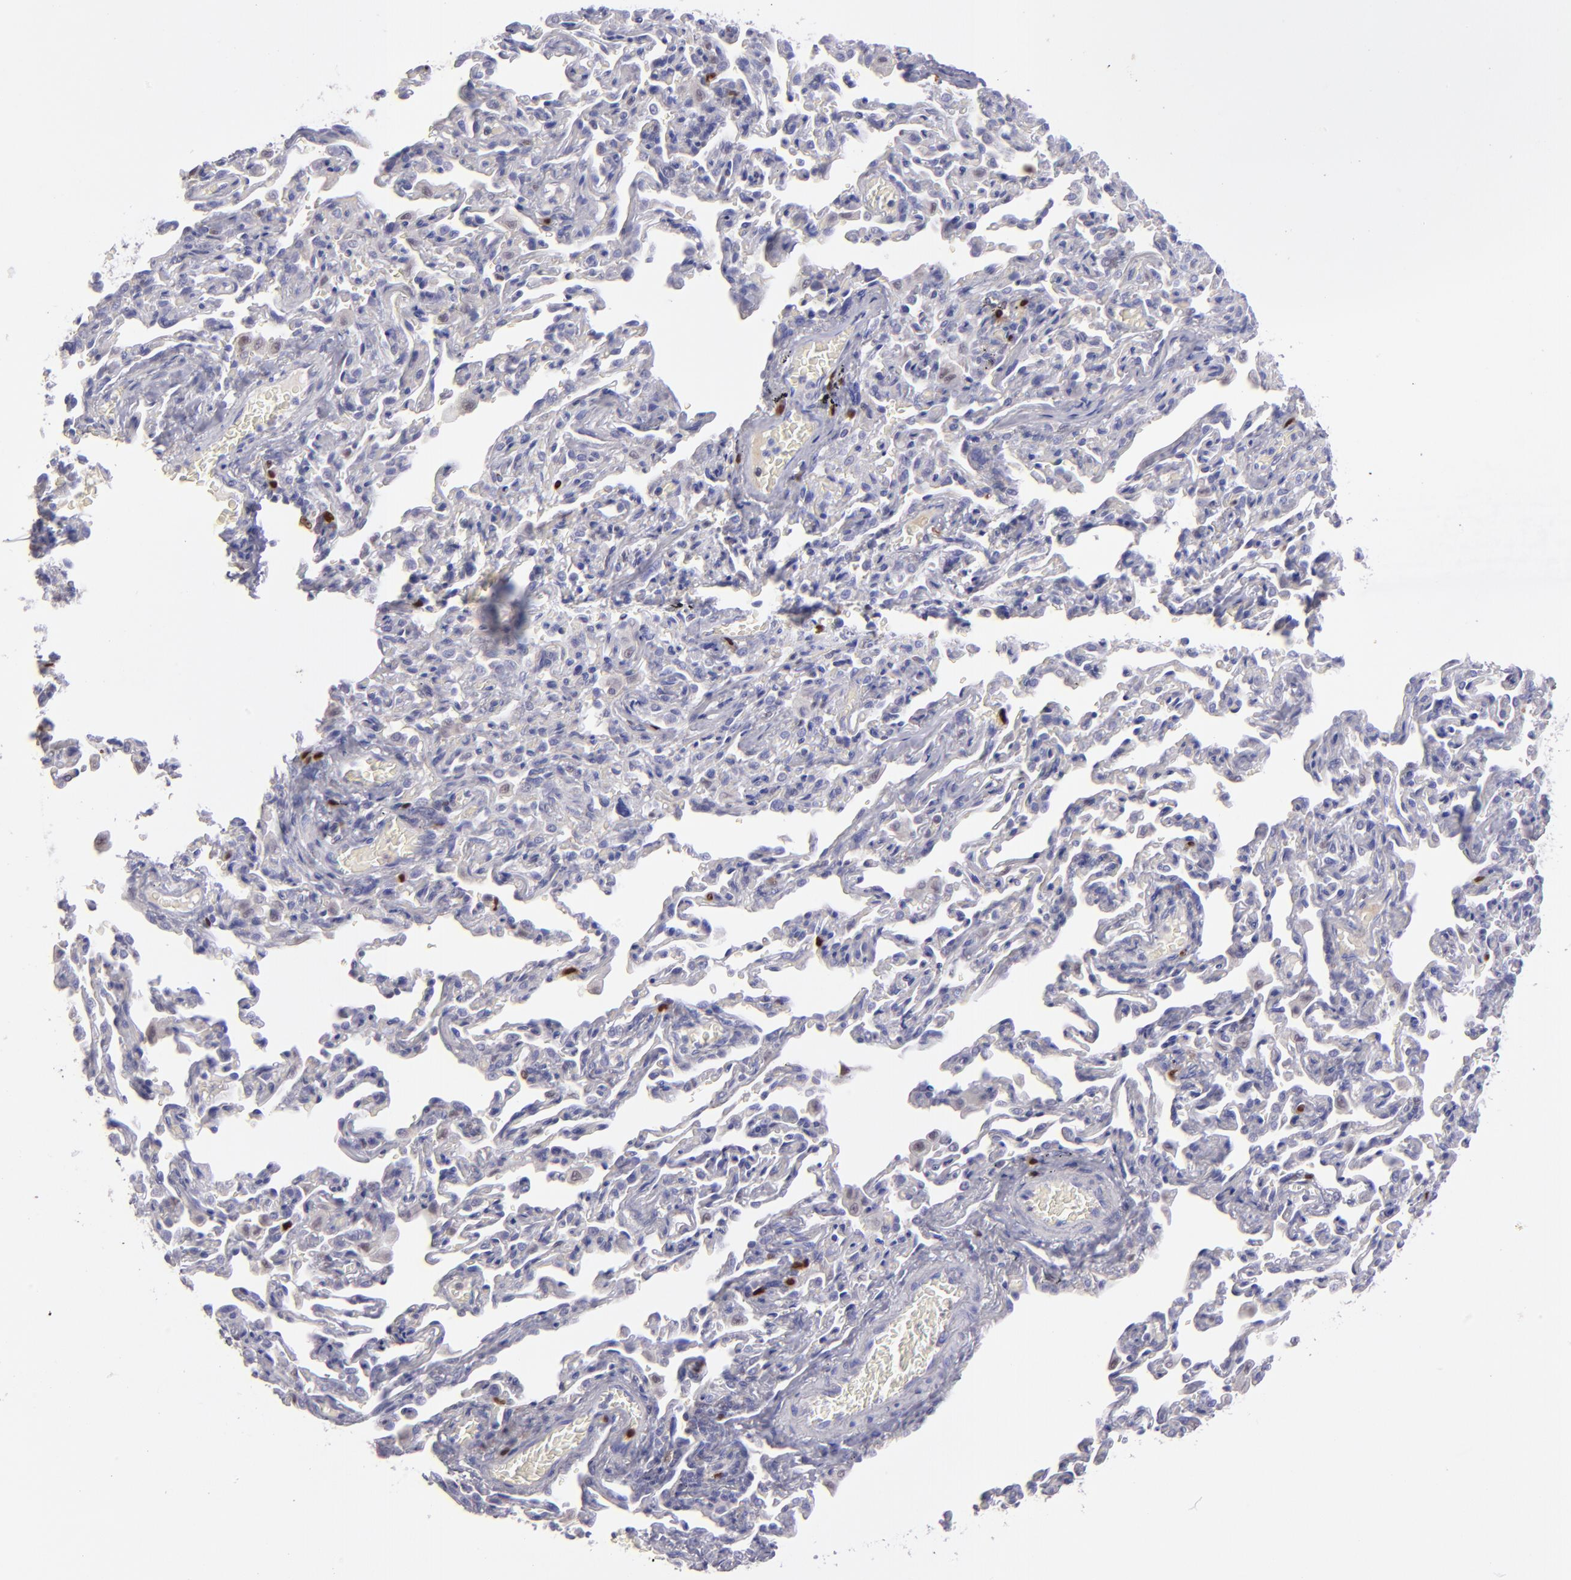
{"staining": {"intensity": "negative", "quantity": "none", "location": "none"}, "tissue": "bronchus", "cell_type": "Respiratory epithelial cells", "image_type": "normal", "snomed": [{"axis": "morphology", "description": "Normal tissue, NOS"}, {"axis": "topography", "description": "Lung"}], "caption": "This is a histopathology image of immunohistochemistry staining of normal bronchus, which shows no staining in respiratory epithelial cells. Nuclei are stained in blue.", "gene": "IRF8", "patient": {"sex": "male", "age": 64}}